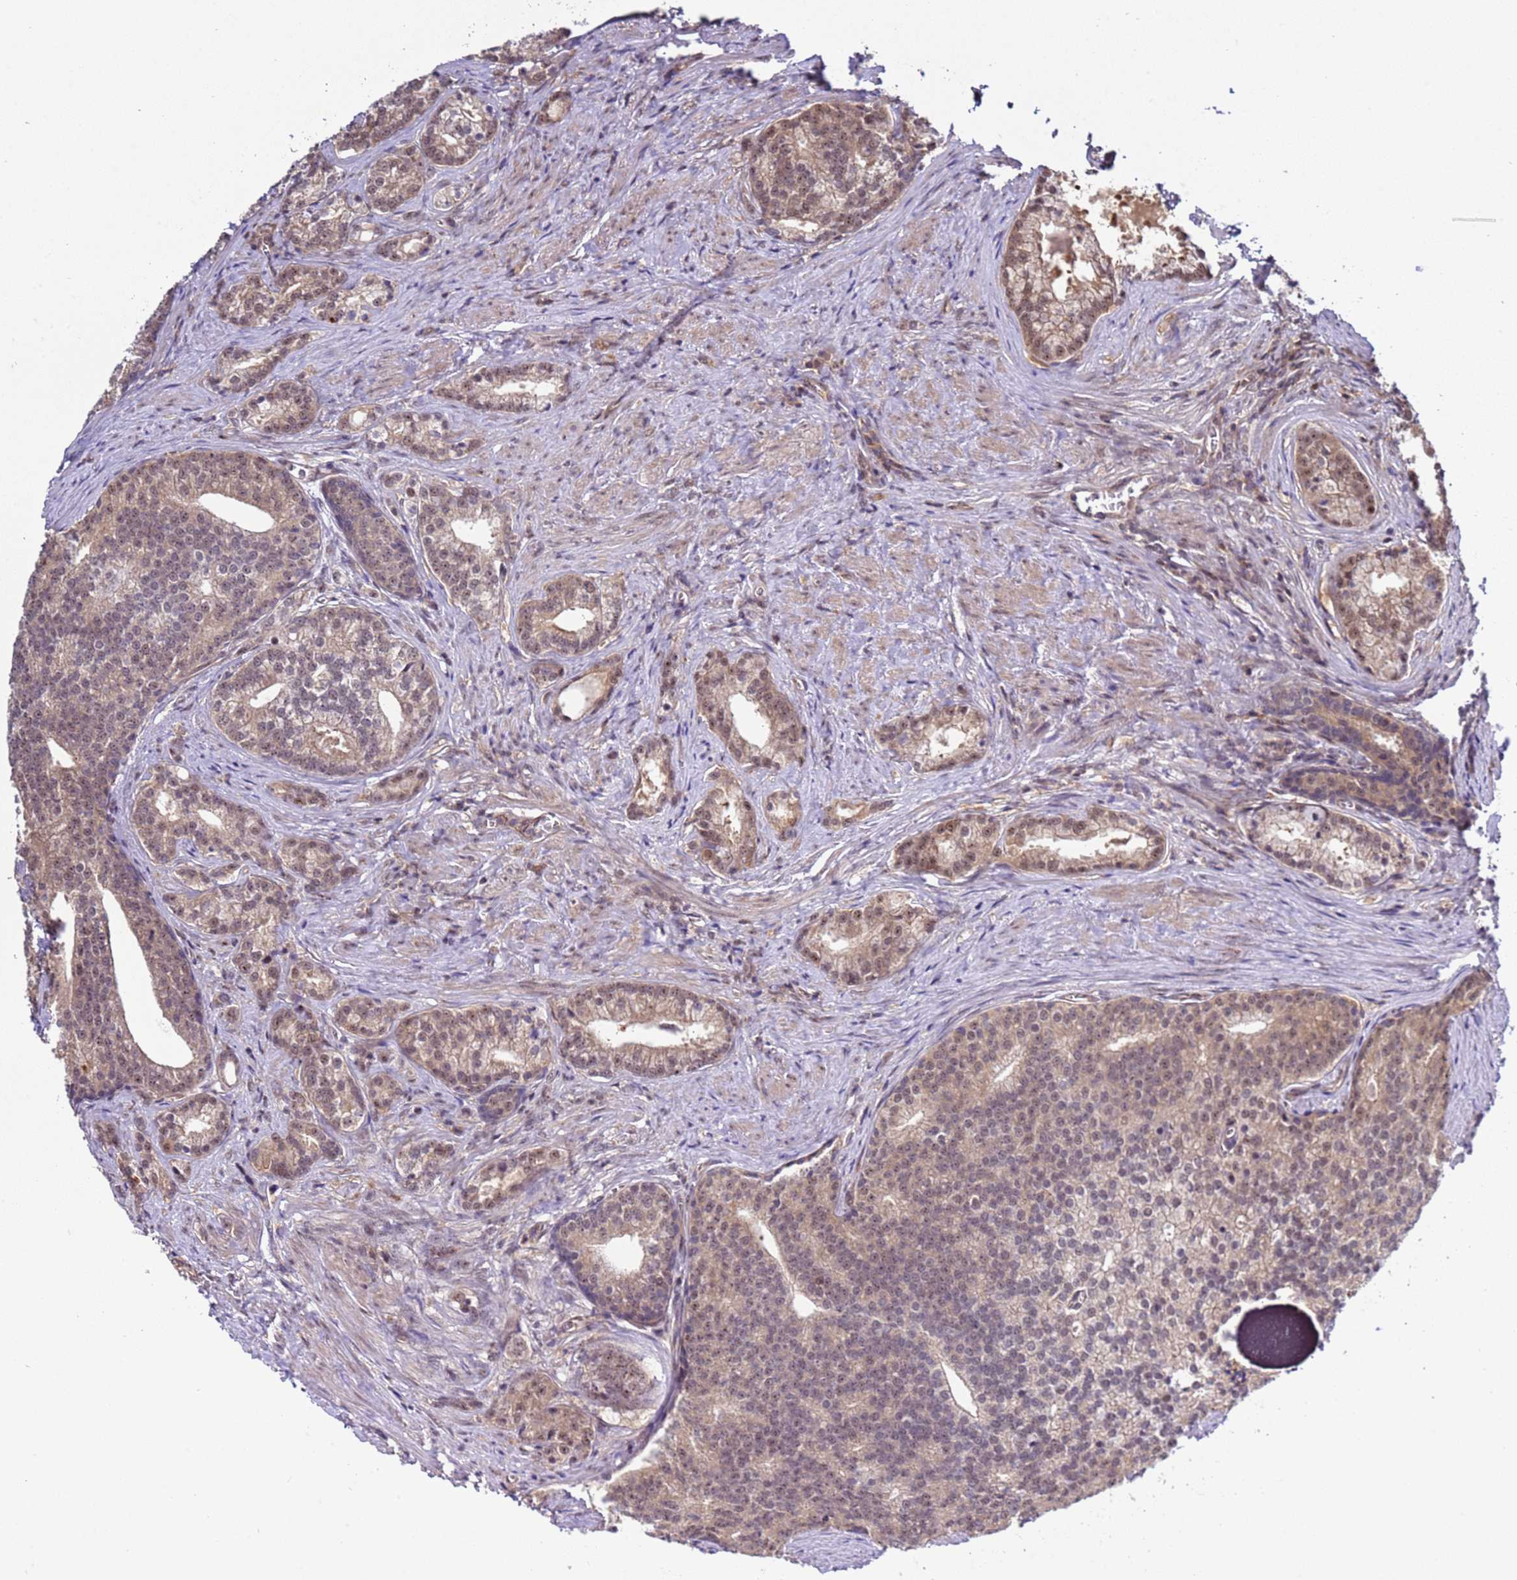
{"staining": {"intensity": "weak", "quantity": ">75%", "location": "cytoplasmic/membranous,nuclear"}, "tissue": "prostate cancer", "cell_type": "Tumor cells", "image_type": "cancer", "snomed": [{"axis": "morphology", "description": "Adenocarcinoma, Low grade"}, {"axis": "topography", "description": "Prostate"}], "caption": "Immunohistochemical staining of prostate low-grade adenocarcinoma displays low levels of weak cytoplasmic/membranous and nuclear protein positivity in approximately >75% of tumor cells. (Stains: DAB in brown, nuclei in blue, Microscopy: brightfield microscopy at high magnification).", "gene": "GEN1", "patient": {"sex": "male", "age": 71}}